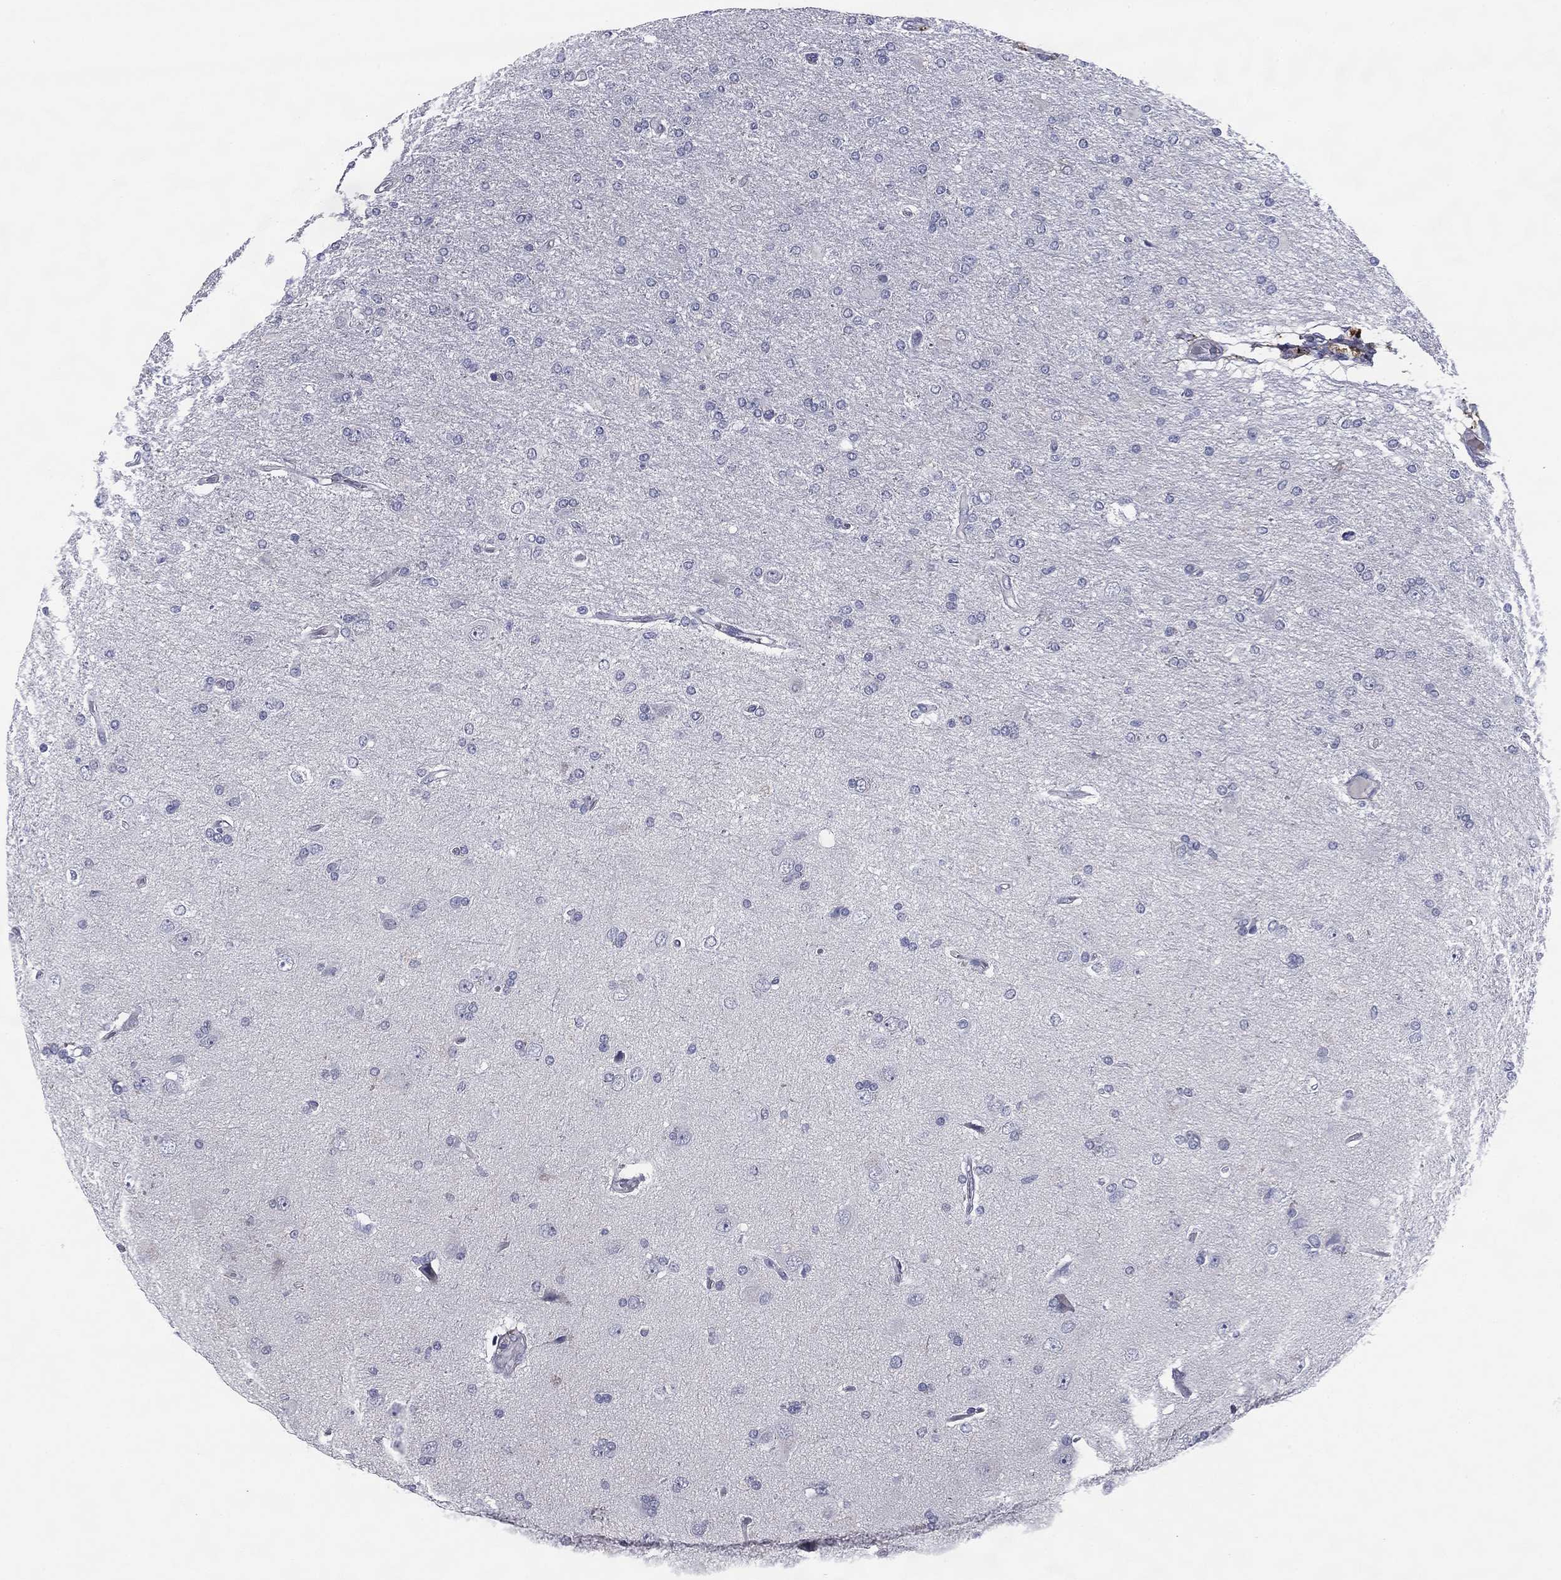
{"staining": {"intensity": "negative", "quantity": "none", "location": "none"}, "tissue": "glioma", "cell_type": "Tumor cells", "image_type": "cancer", "snomed": [{"axis": "morphology", "description": "Glioma, malignant, High grade"}, {"axis": "topography", "description": "Cerebral cortex"}], "caption": "Protein analysis of high-grade glioma (malignant) shows no significant positivity in tumor cells.", "gene": "REXO5", "patient": {"sex": "male", "age": 70}}